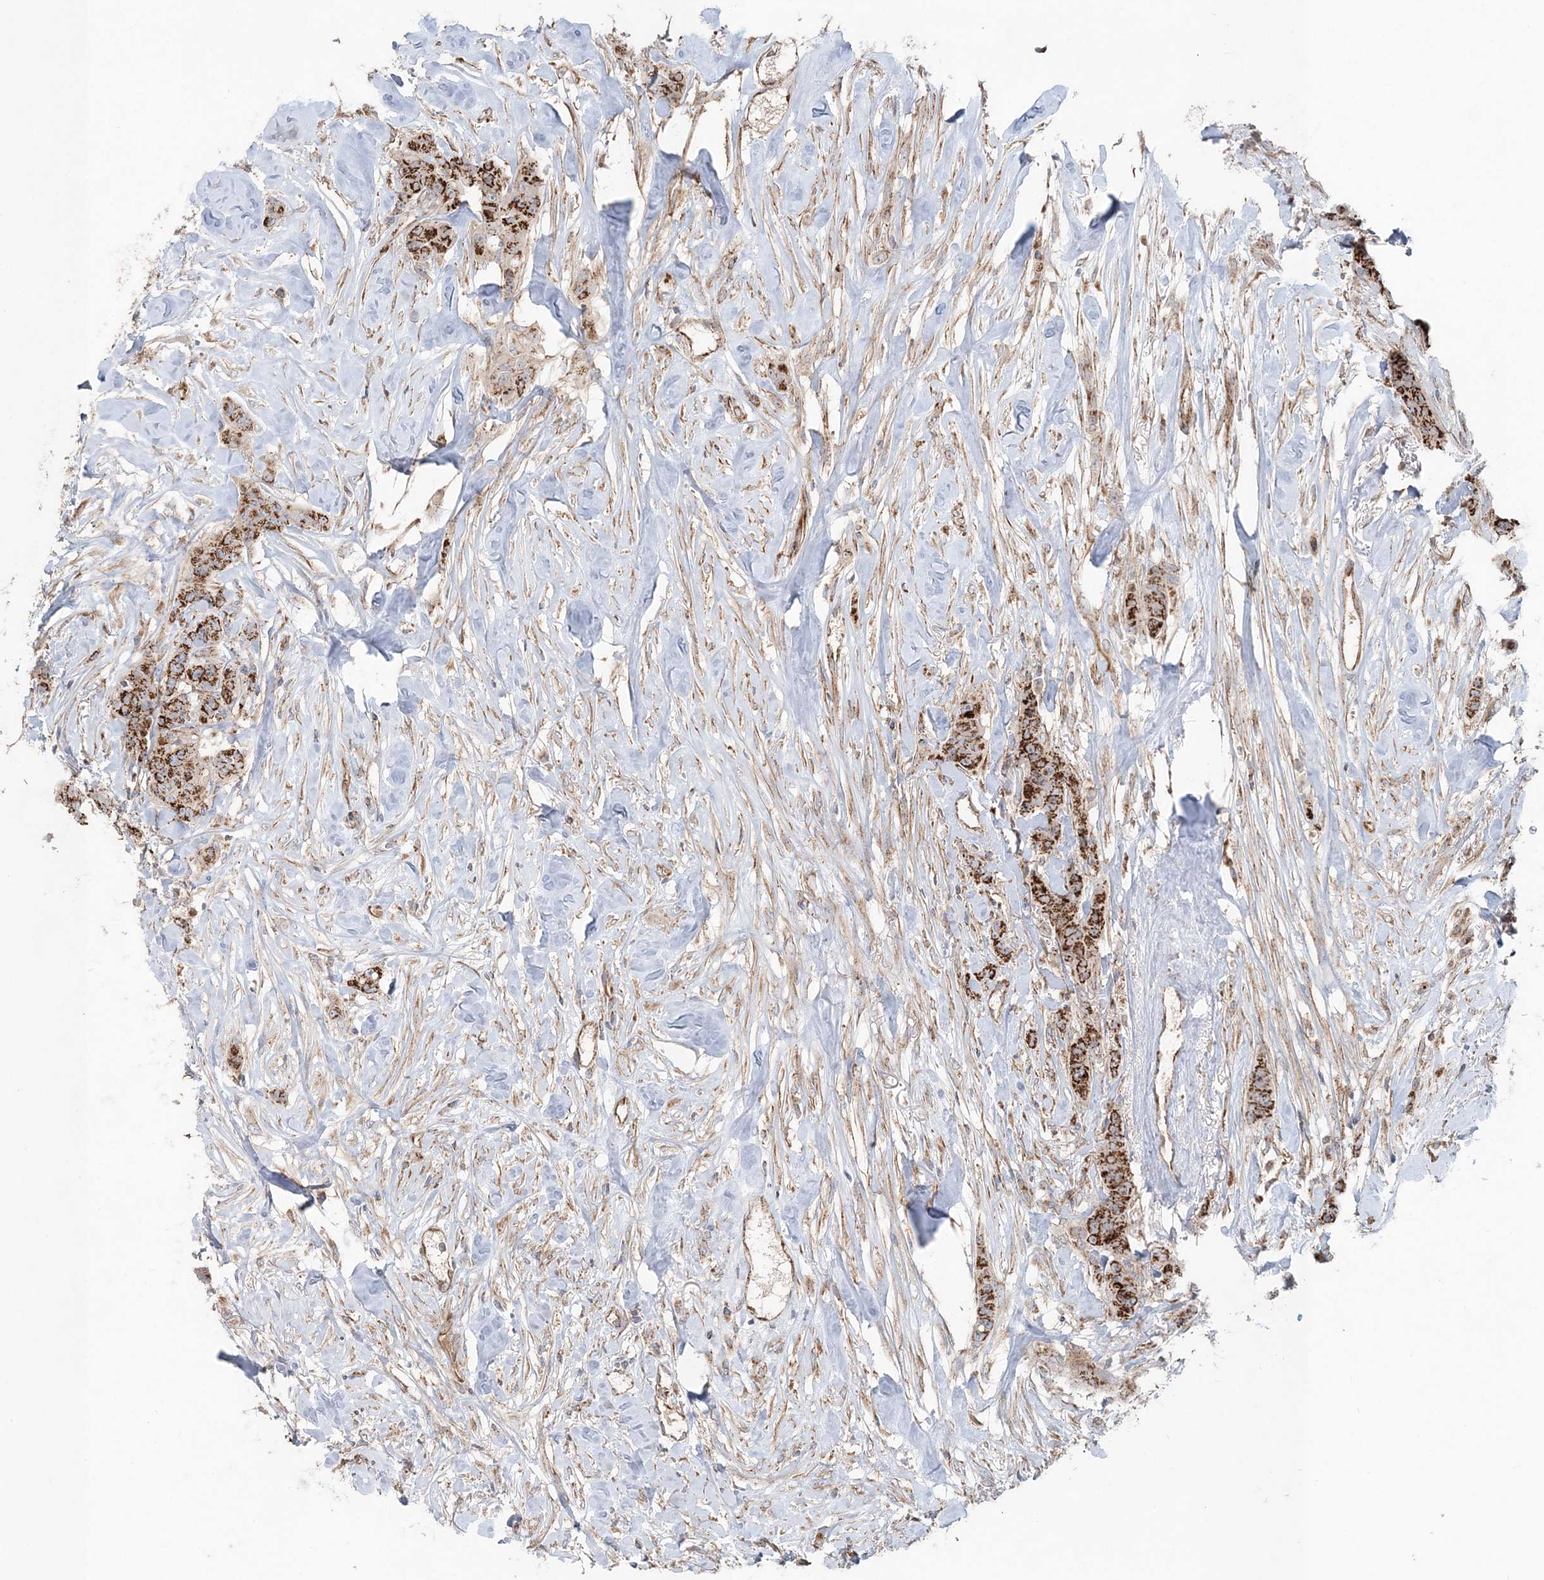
{"staining": {"intensity": "strong", "quantity": ">75%", "location": "cytoplasmic/membranous"}, "tissue": "breast cancer", "cell_type": "Tumor cells", "image_type": "cancer", "snomed": [{"axis": "morphology", "description": "Duct carcinoma"}, {"axis": "topography", "description": "Breast"}], "caption": "Breast cancer stained with a brown dye reveals strong cytoplasmic/membranous positive staining in about >75% of tumor cells.", "gene": "LRPPRC", "patient": {"sex": "female", "age": 40}}